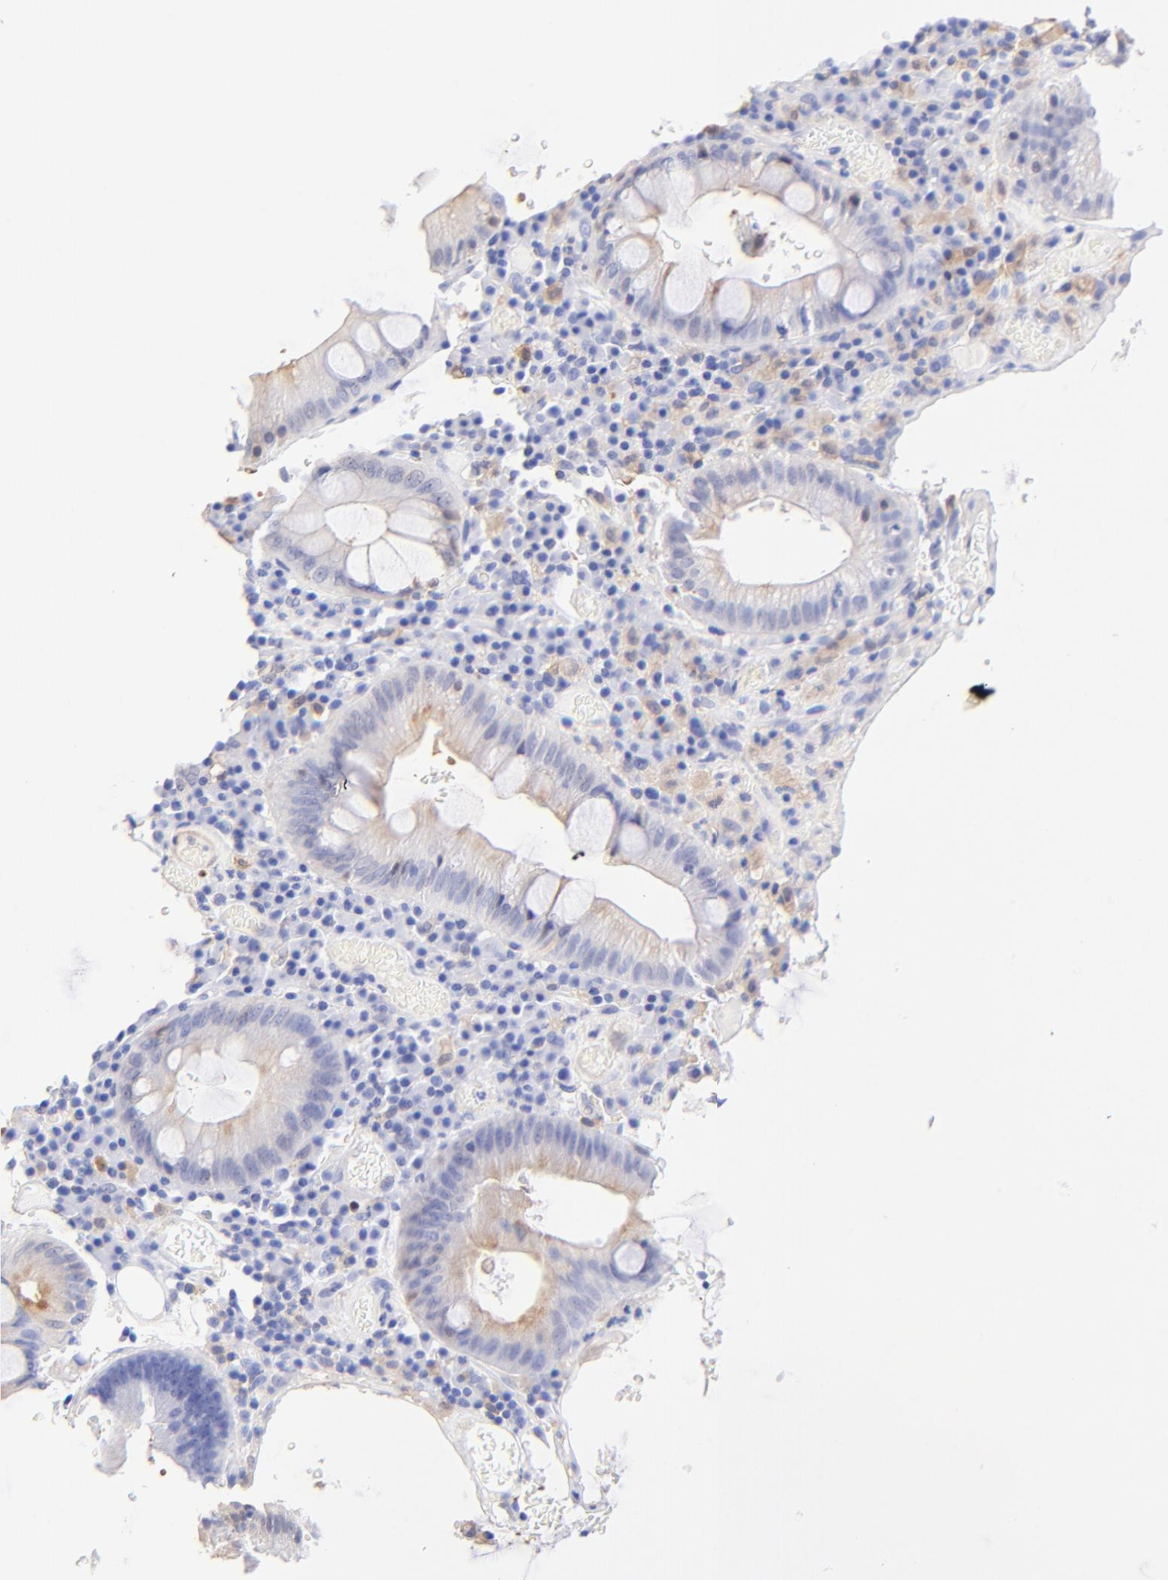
{"staining": {"intensity": "negative", "quantity": "none", "location": "none"}, "tissue": "colorectal cancer", "cell_type": "Tumor cells", "image_type": "cancer", "snomed": [{"axis": "morphology", "description": "Normal tissue, NOS"}, {"axis": "morphology", "description": "Adenocarcinoma, NOS"}, {"axis": "topography", "description": "Colon"}], "caption": "Immunohistochemistry of colorectal cancer (adenocarcinoma) shows no expression in tumor cells.", "gene": "ALDH1A1", "patient": {"sex": "female", "age": 78}}